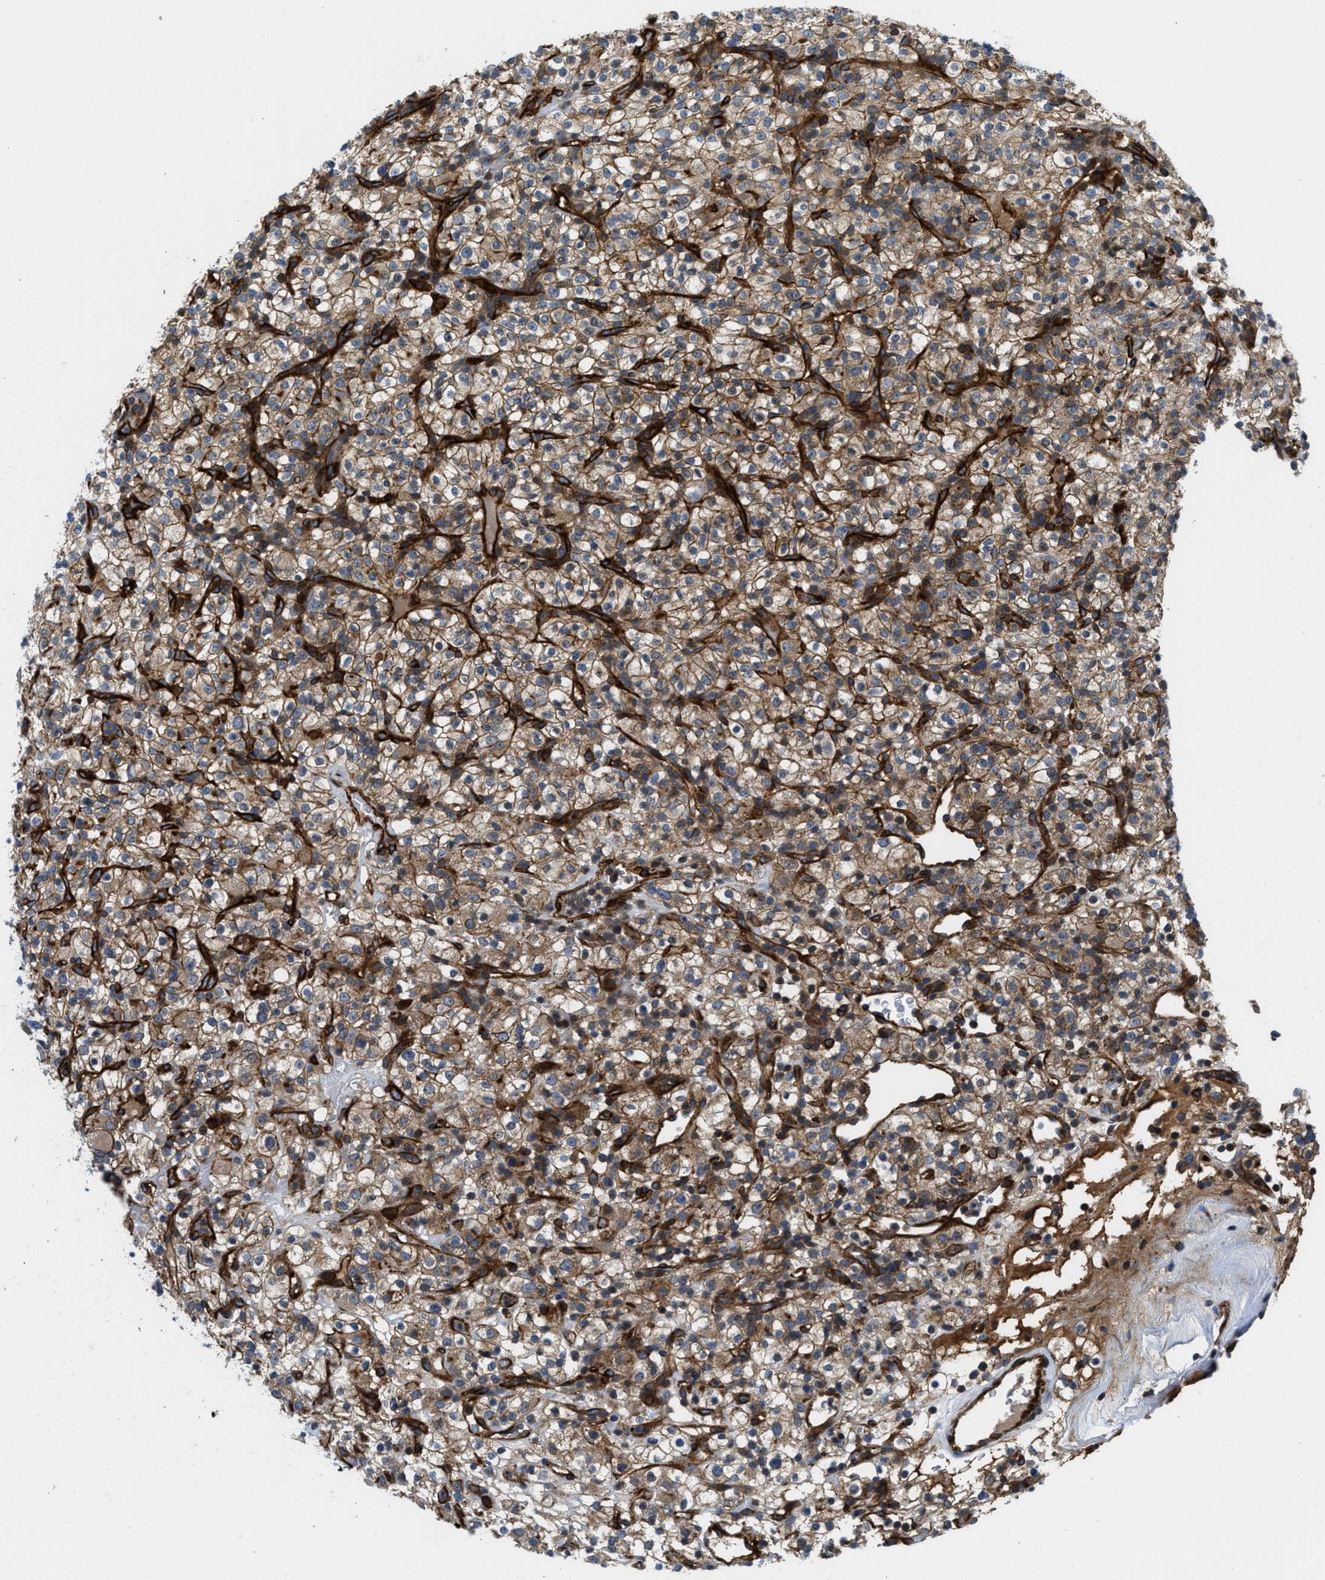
{"staining": {"intensity": "moderate", "quantity": ">75%", "location": "cytoplasmic/membranous"}, "tissue": "renal cancer", "cell_type": "Tumor cells", "image_type": "cancer", "snomed": [{"axis": "morphology", "description": "Normal tissue, NOS"}, {"axis": "morphology", "description": "Adenocarcinoma, NOS"}, {"axis": "topography", "description": "Kidney"}], "caption": "Immunohistochemical staining of renal cancer (adenocarcinoma) shows moderate cytoplasmic/membranous protein expression in about >75% of tumor cells.", "gene": "NYNRIN", "patient": {"sex": "female", "age": 72}}